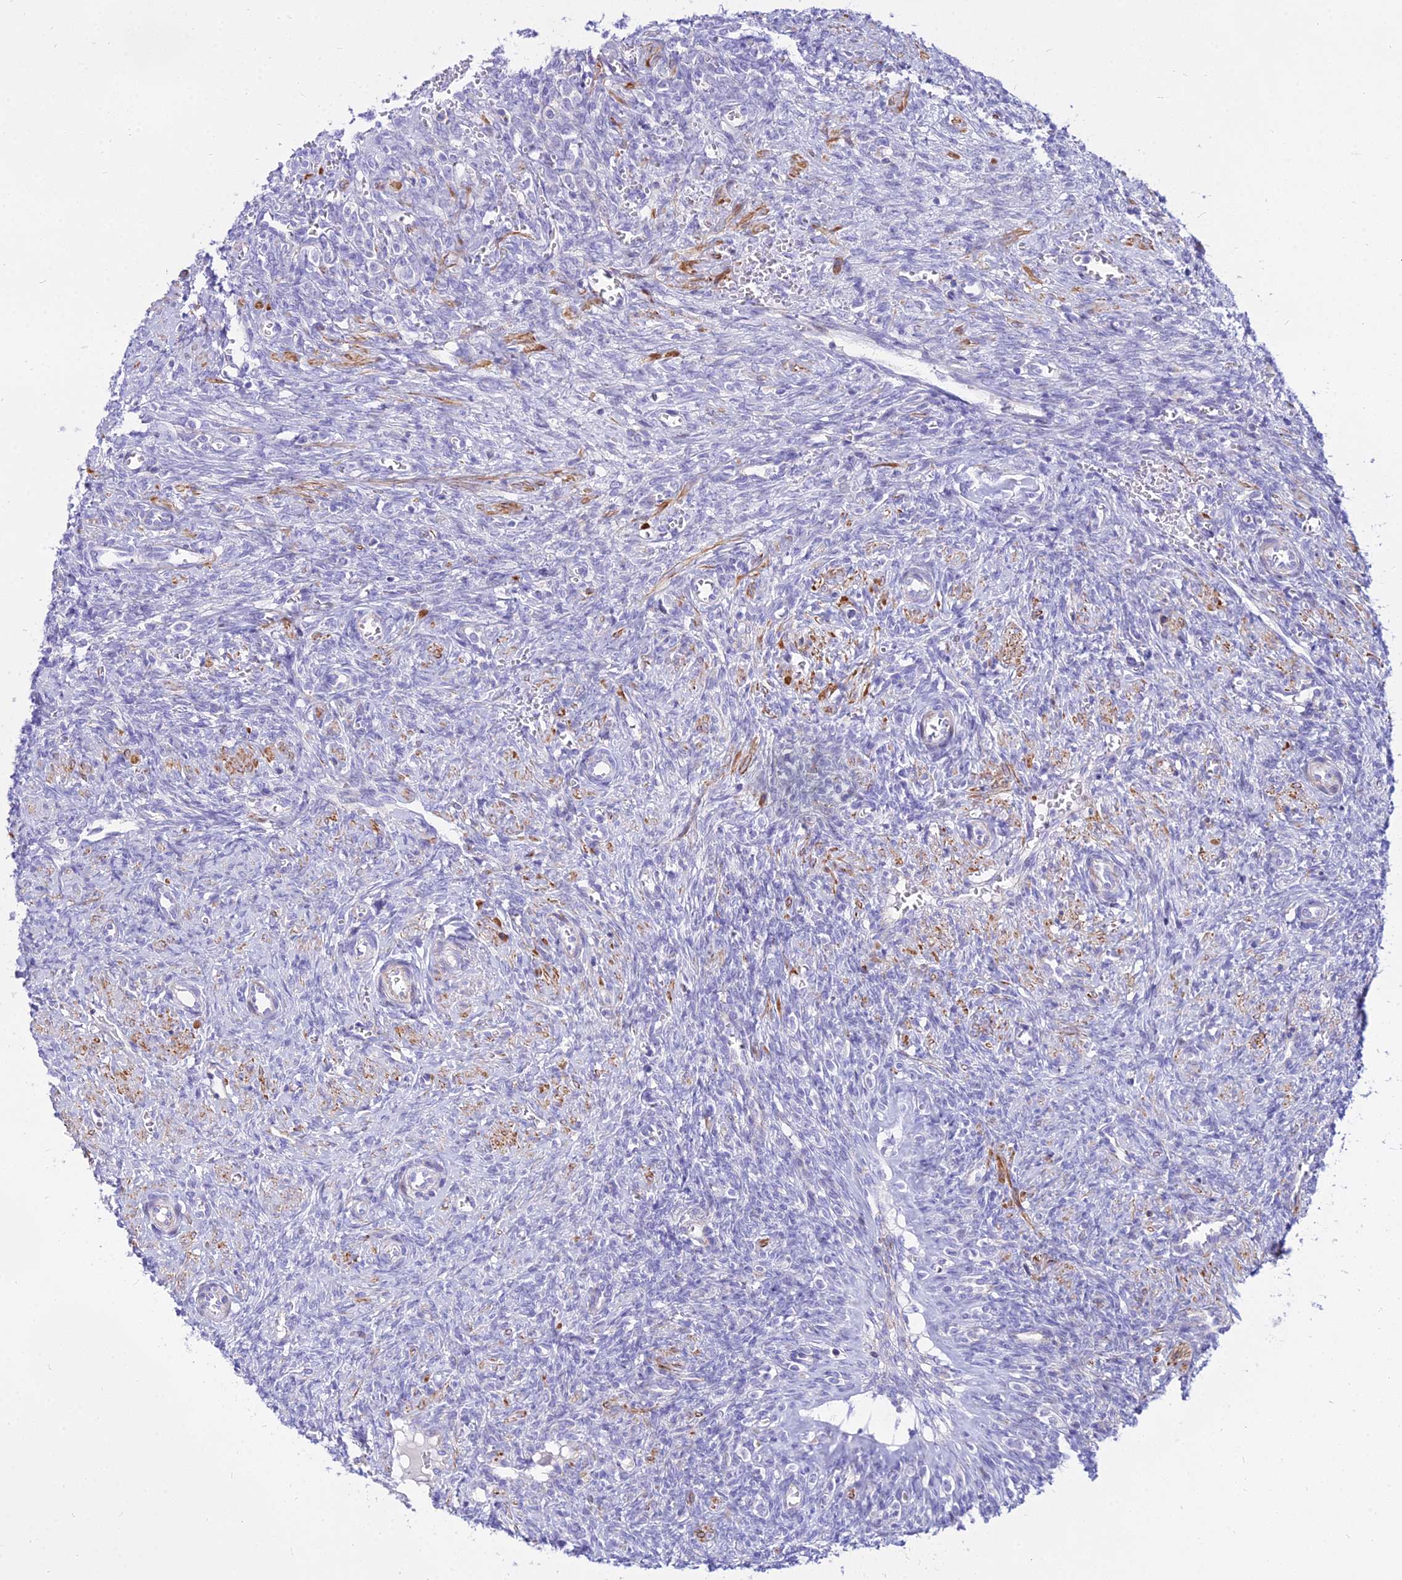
{"staining": {"intensity": "moderate", "quantity": ">75%", "location": "cytoplasmic/membranous"}, "tissue": "ovary", "cell_type": "Follicle cells", "image_type": "normal", "snomed": [{"axis": "morphology", "description": "Normal tissue, NOS"}, {"axis": "topography", "description": "Ovary"}], "caption": "IHC micrograph of unremarkable ovary: human ovary stained using IHC exhibits medium levels of moderate protein expression localized specifically in the cytoplasmic/membranous of follicle cells, appearing as a cytoplasmic/membranous brown color.", "gene": "DLX1", "patient": {"sex": "female", "age": 41}}